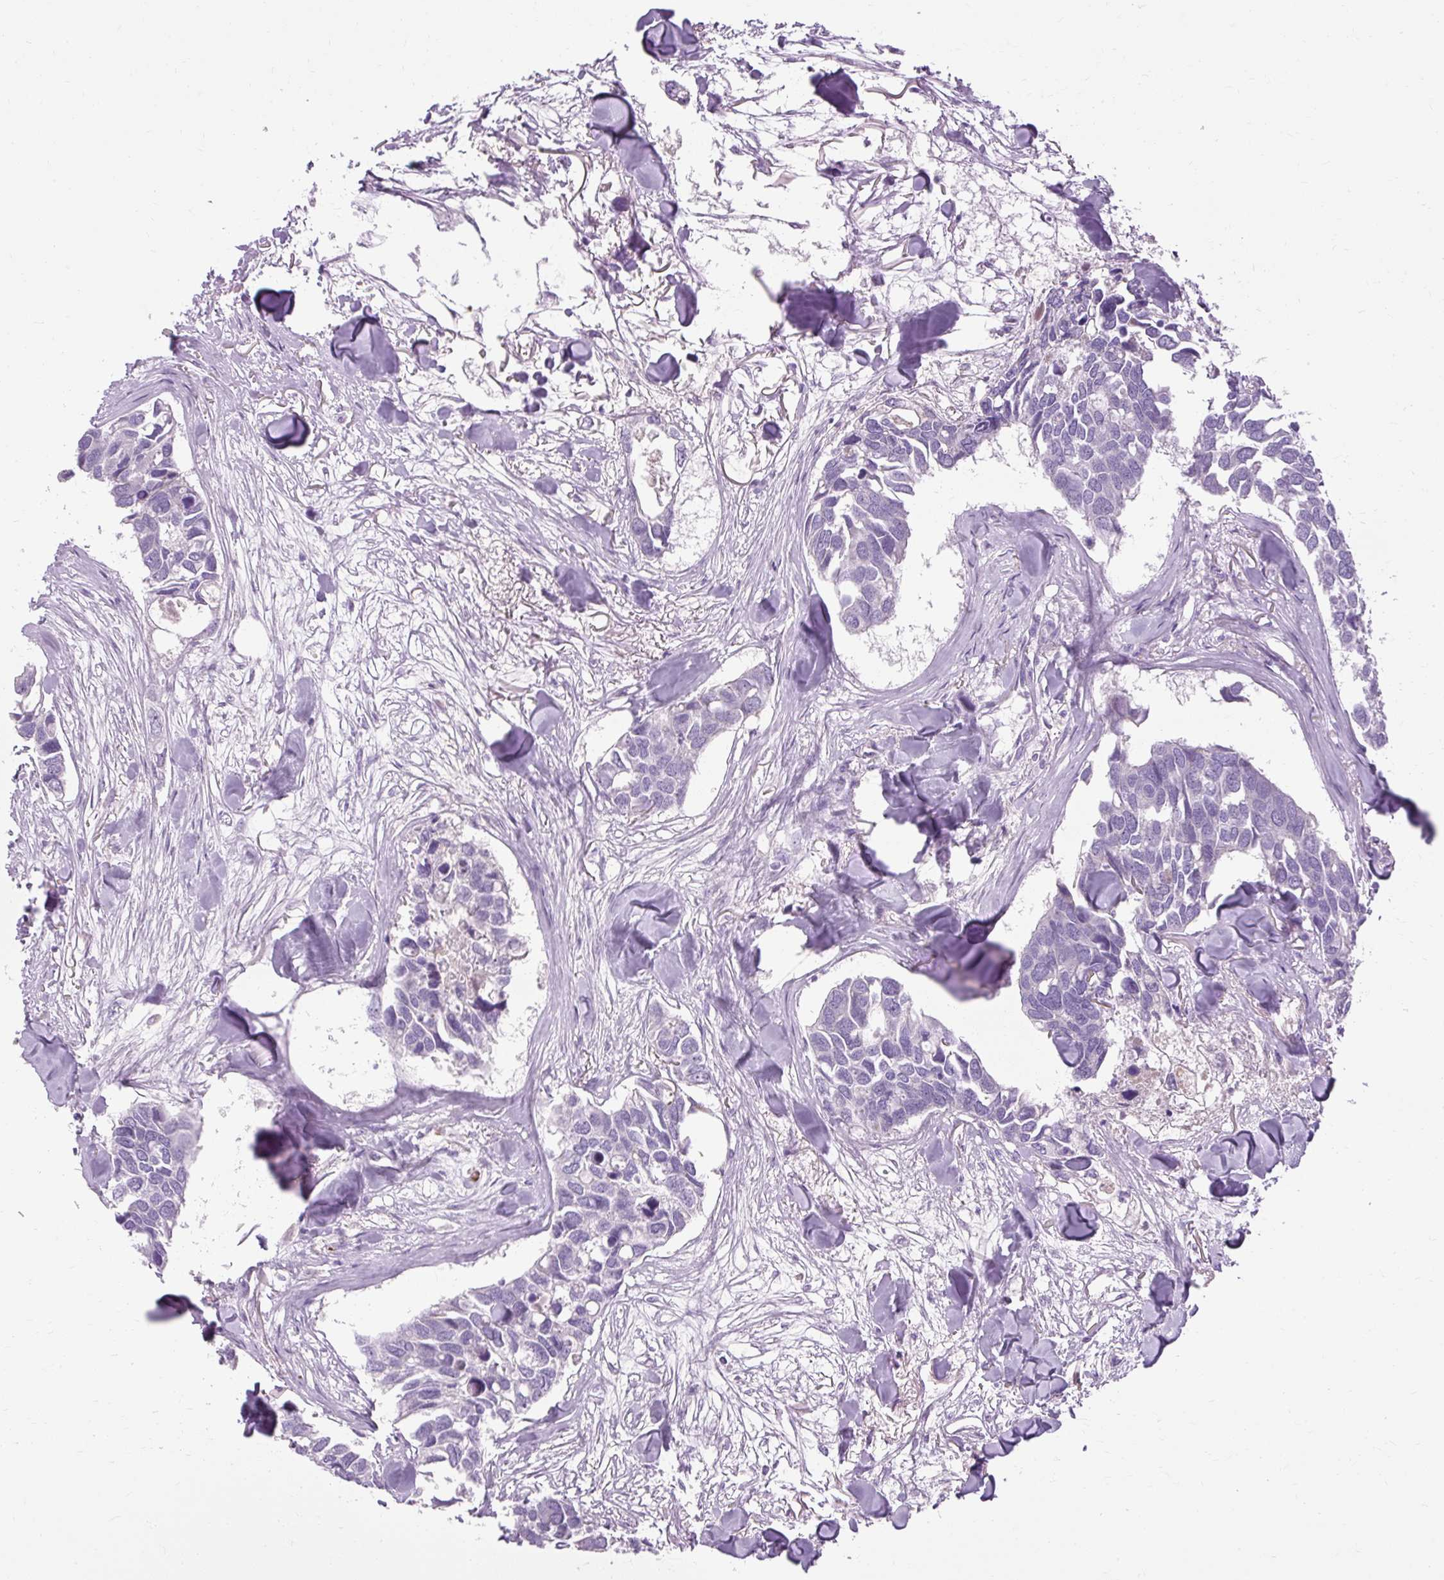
{"staining": {"intensity": "negative", "quantity": "none", "location": "none"}, "tissue": "breast cancer", "cell_type": "Tumor cells", "image_type": "cancer", "snomed": [{"axis": "morphology", "description": "Duct carcinoma"}, {"axis": "topography", "description": "Breast"}], "caption": "A high-resolution micrograph shows immunohistochemistry staining of breast cancer (infiltrating ductal carcinoma), which demonstrates no significant positivity in tumor cells.", "gene": "ARRDC2", "patient": {"sex": "female", "age": 83}}